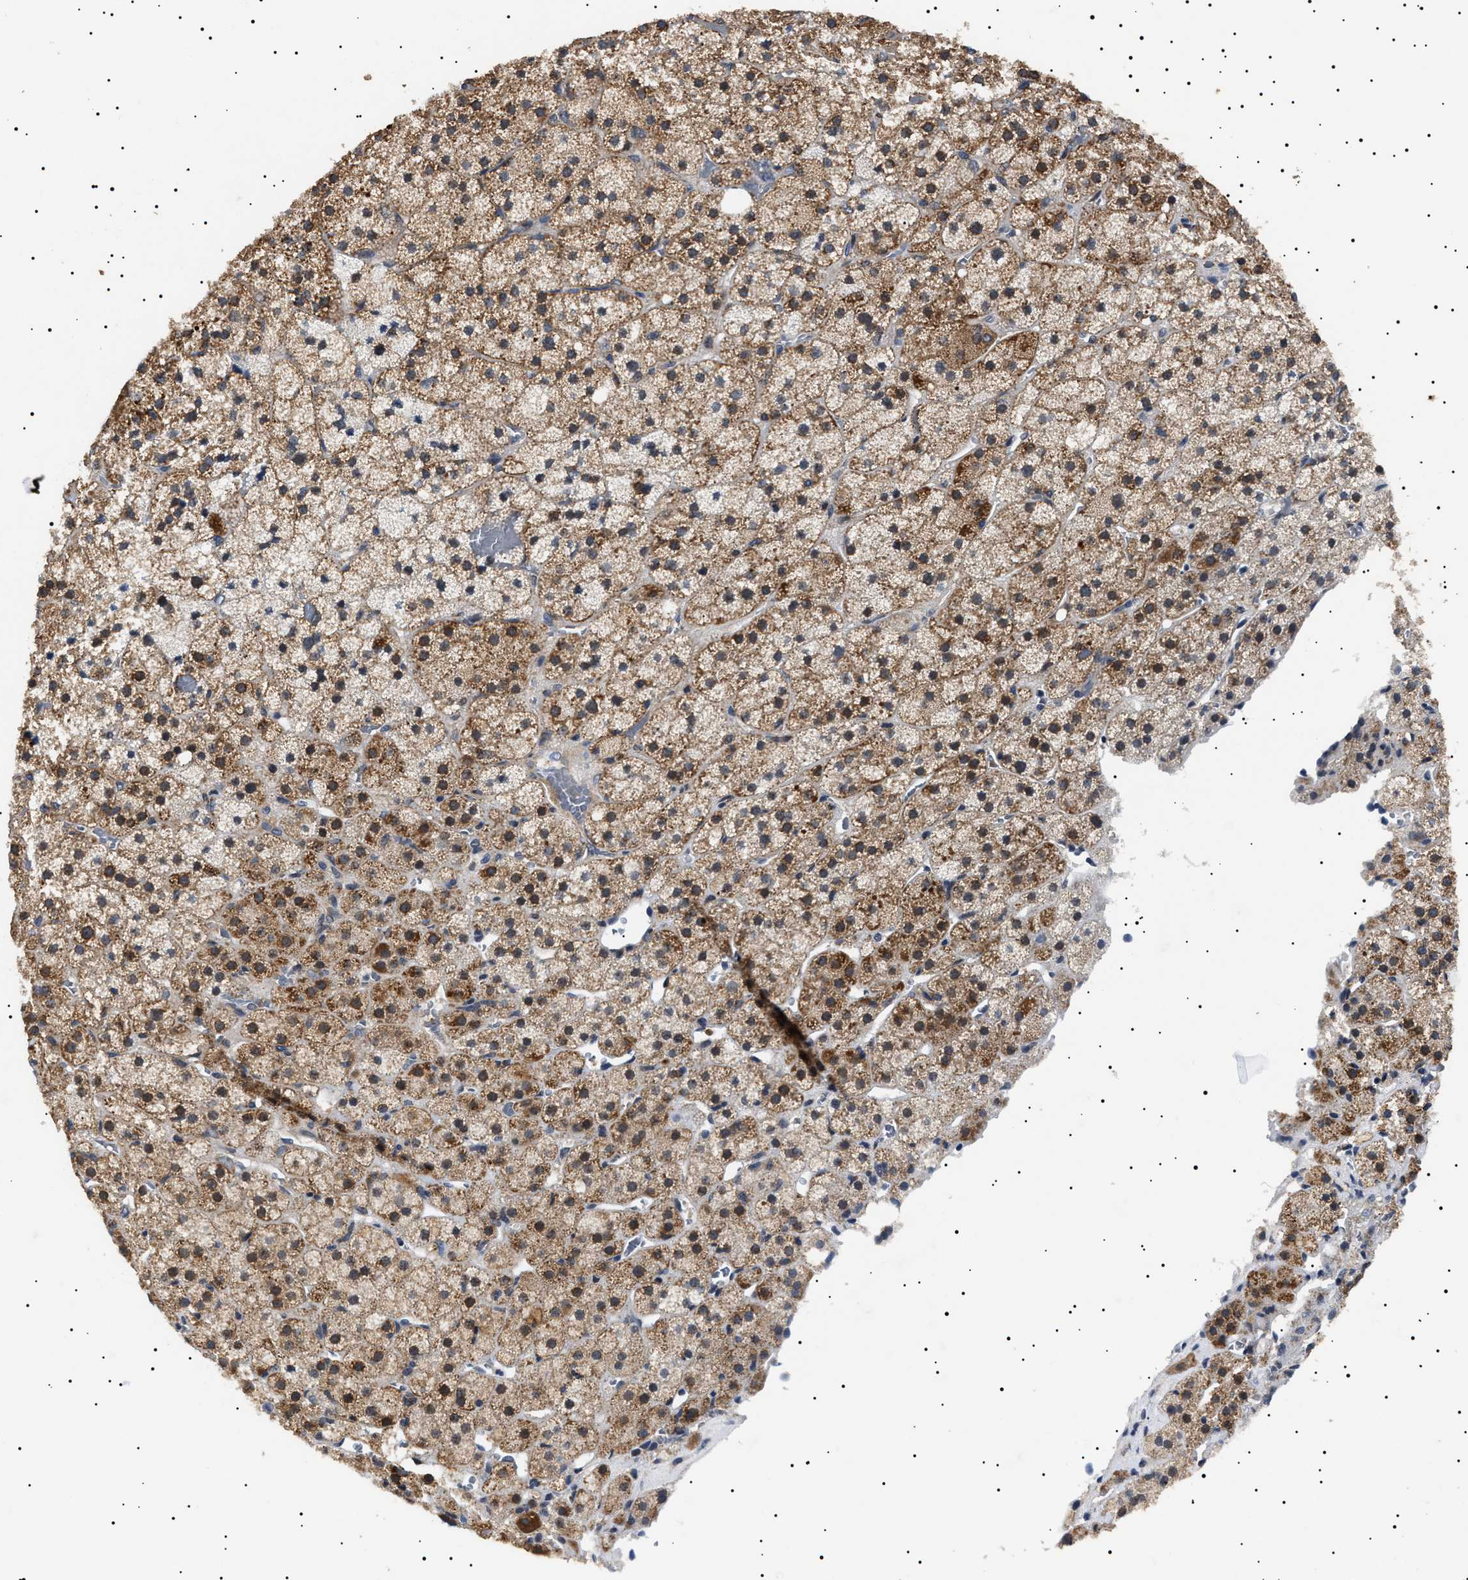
{"staining": {"intensity": "moderate", "quantity": ">75%", "location": "cytoplasmic/membranous"}, "tissue": "adrenal gland", "cell_type": "Glandular cells", "image_type": "normal", "snomed": [{"axis": "morphology", "description": "Normal tissue, NOS"}, {"axis": "topography", "description": "Adrenal gland"}], "caption": "A medium amount of moderate cytoplasmic/membranous positivity is seen in about >75% of glandular cells in unremarkable adrenal gland.", "gene": "RAB34", "patient": {"sex": "male", "age": 57}}